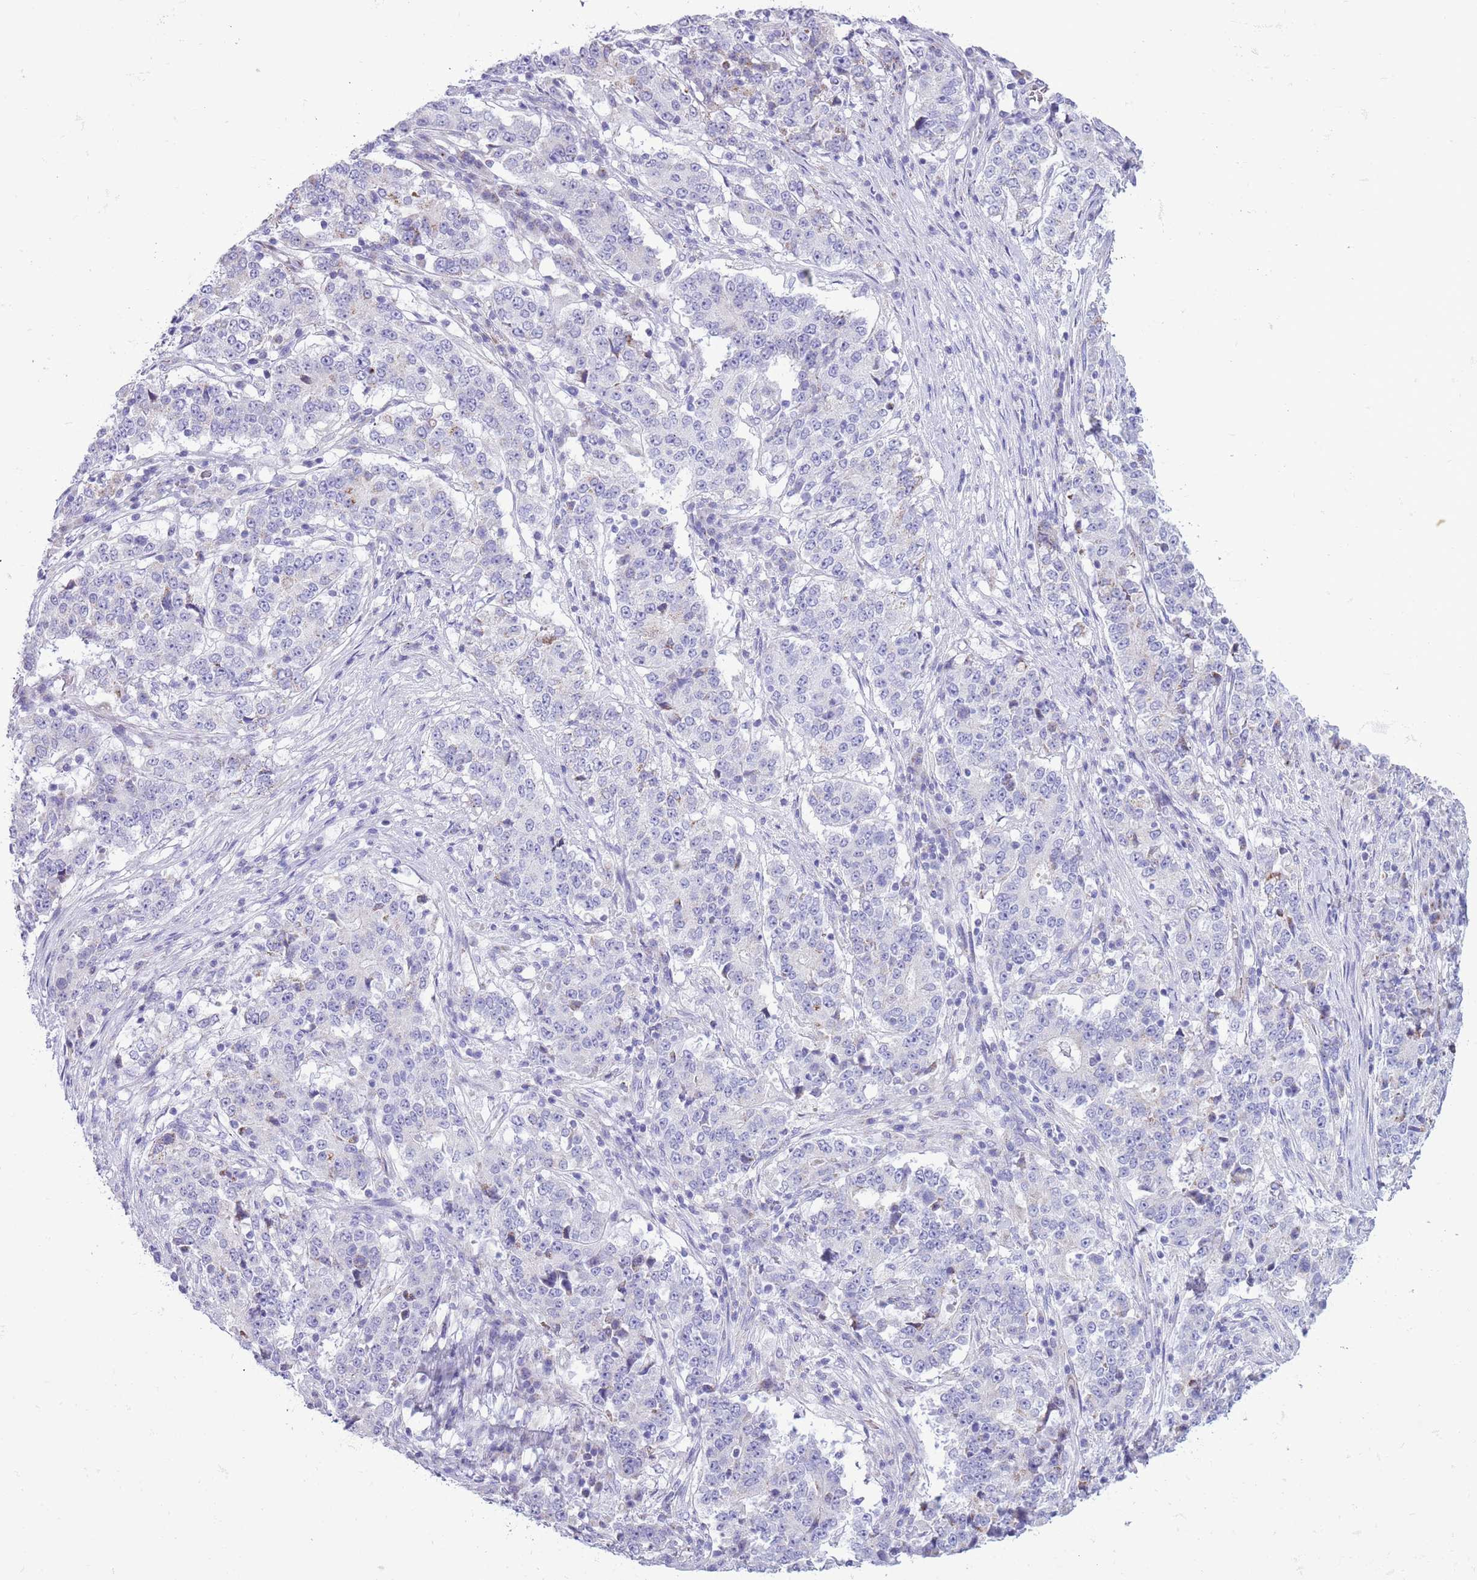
{"staining": {"intensity": "negative", "quantity": "none", "location": "none"}, "tissue": "stomach cancer", "cell_type": "Tumor cells", "image_type": "cancer", "snomed": [{"axis": "morphology", "description": "Adenocarcinoma, NOS"}, {"axis": "topography", "description": "Stomach"}], "caption": "A photomicrograph of stomach cancer (adenocarcinoma) stained for a protein shows no brown staining in tumor cells. The staining was performed using DAB to visualize the protein expression in brown, while the nuclei were stained in blue with hematoxylin (Magnification: 20x).", "gene": "MOCOS", "patient": {"sex": "male", "age": 59}}